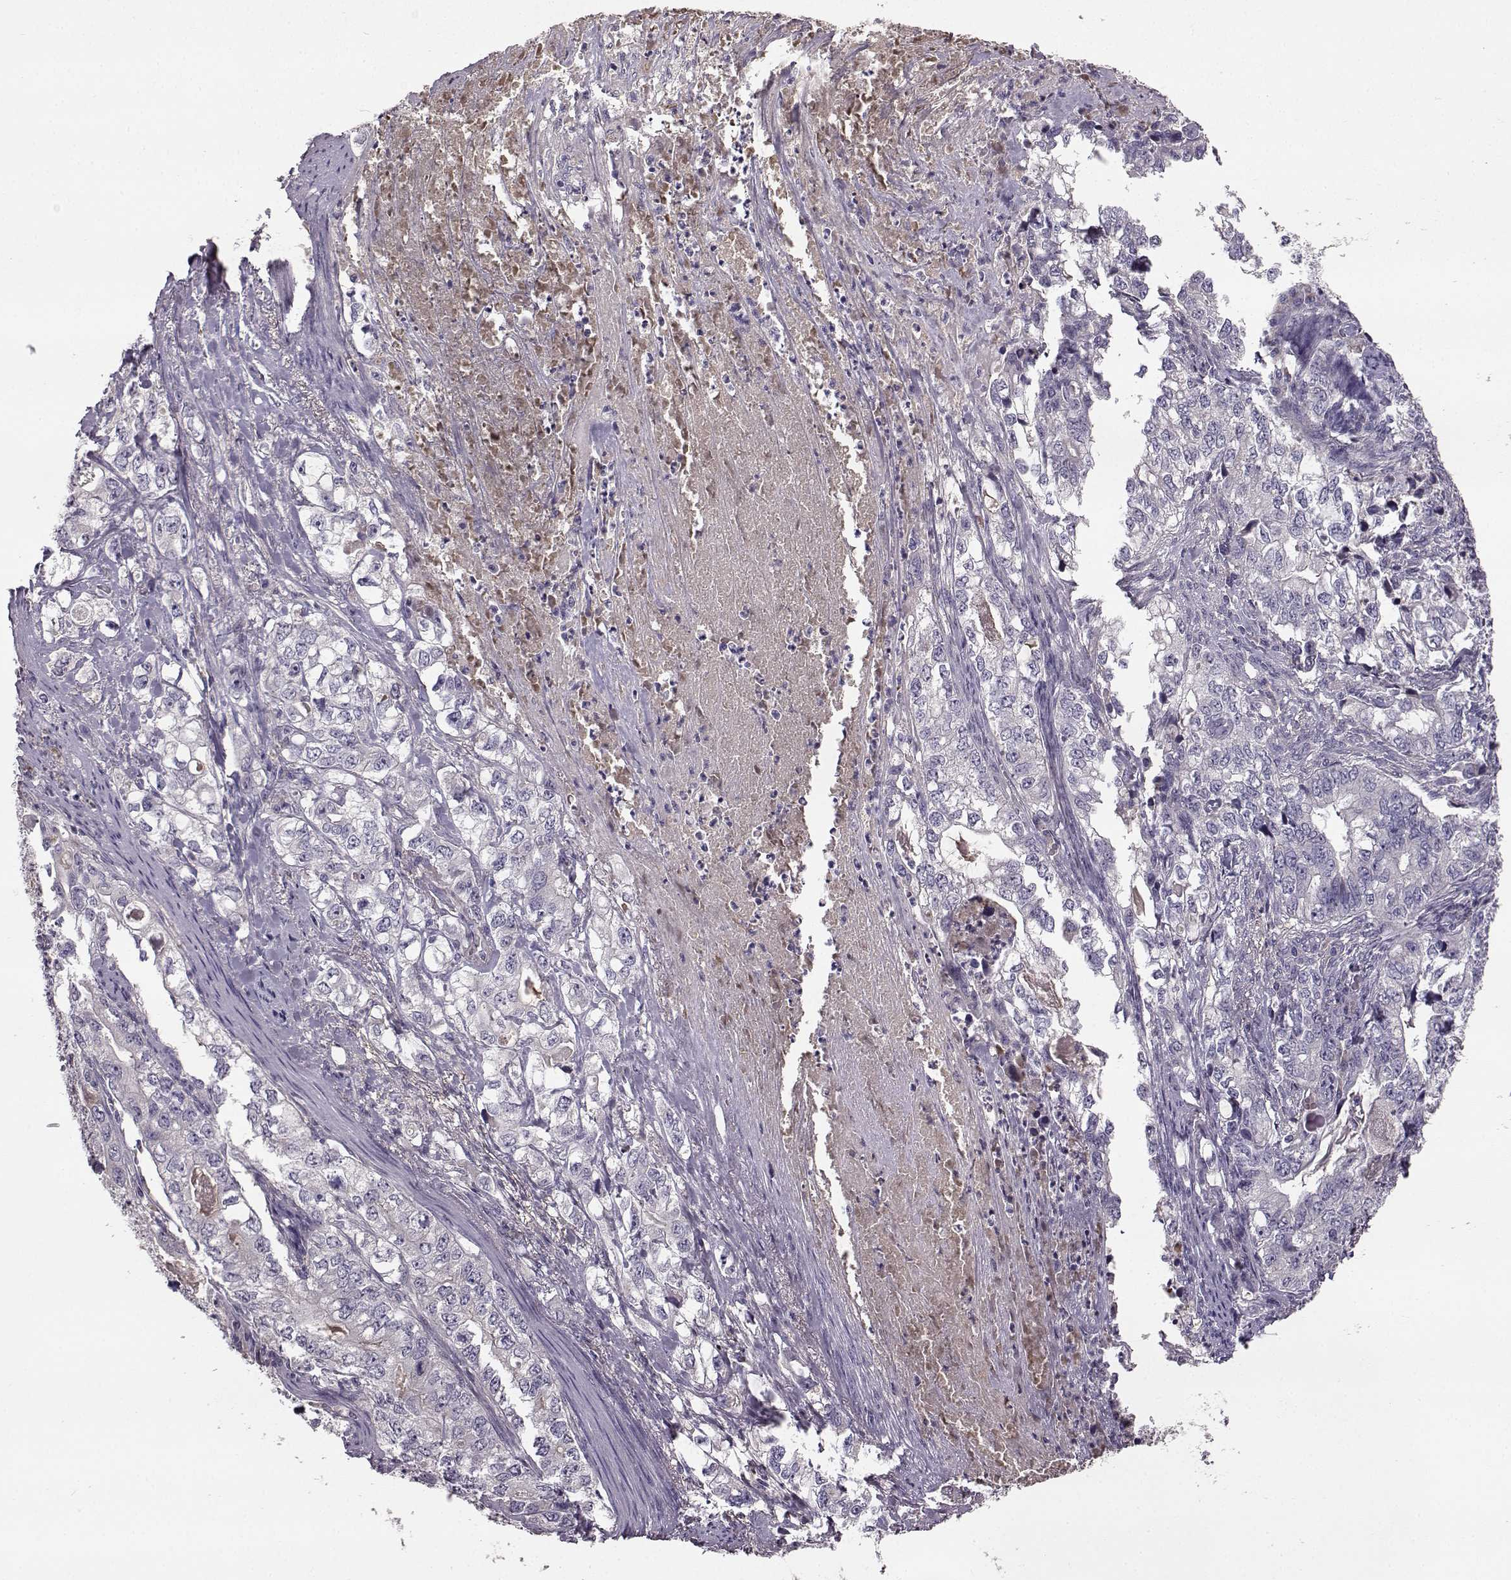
{"staining": {"intensity": "negative", "quantity": "none", "location": "none"}, "tissue": "stomach cancer", "cell_type": "Tumor cells", "image_type": "cancer", "snomed": [{"axis": "morphology", "description": "Adenocarcinoma, NOS"}, {"axis": "topography", "description": "Stomach, lower"}], "caption": "High power microscopy micrograph of an immunohistochemistry (IHC) histopathology image of adenocarcinoma (stomach), revealing no significant expression in tumor cells.", "gene": "YJEFN3", "patient": {"sex": "female", "age": 72}}